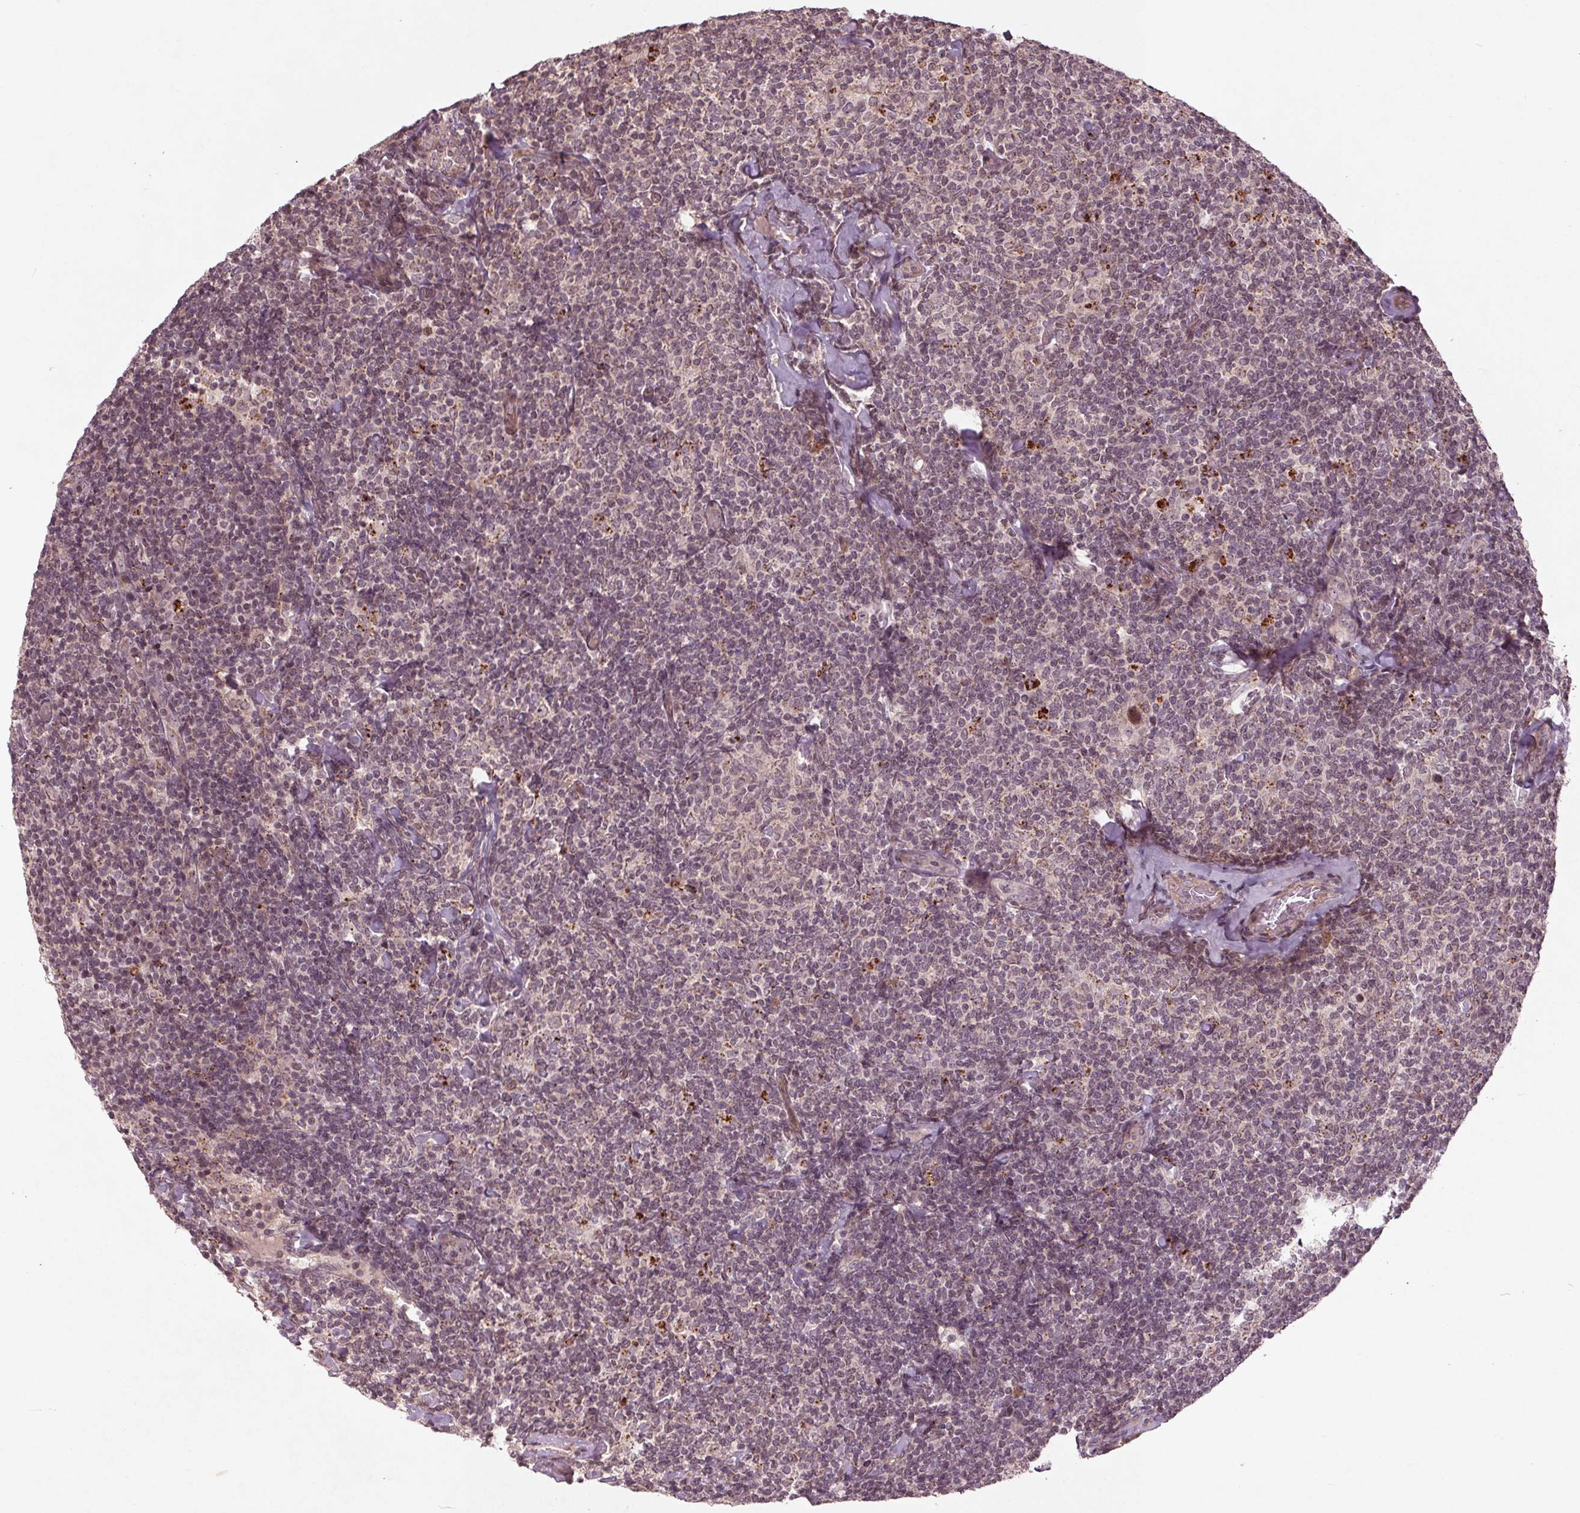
{"staining": {"intensity": "negative", "quantity": "none", "location": "none"}, "tissue": "lymphoma", "cell_type": "Tumor cells", "image_type": "cancer", "snomed": [{"axis": "morphology", "description": "Malignant lymphoma, non-Hodgkin's type, Low grade"}, {"axis": "topography", "description": "Lymph node"}], "caption": "This micrograph is of malignant lymphoma, non-Hodgkin's type (low-grade) stained with immunohistochemistry (IHC) to label a protein in brown with the nuclei are counter-stained blue. There is no expression in tumor cells.", "gene": "CDKL4", "patient": {"sex": "female", "age": 56}}